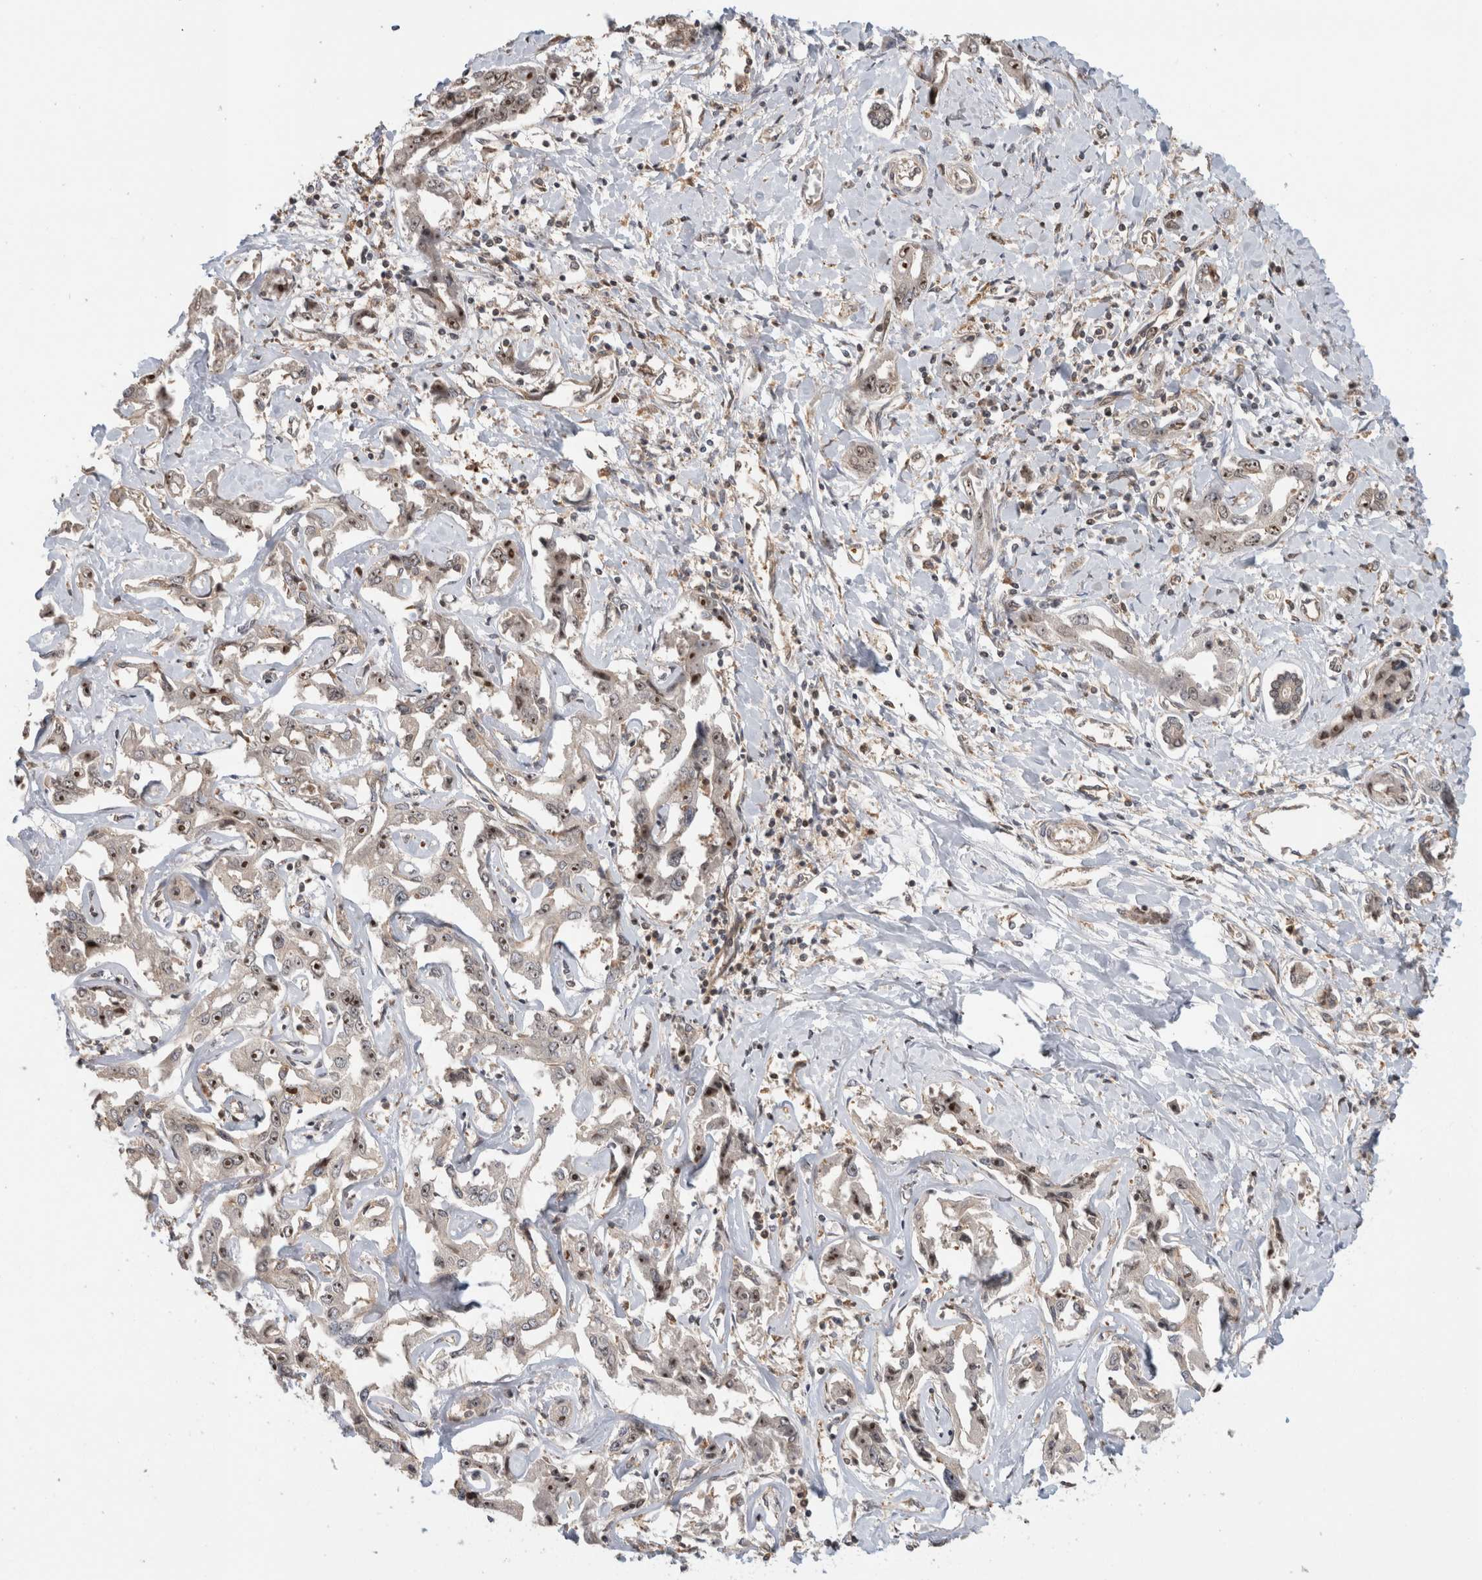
{"staining": {"intensity": "moderate", "quantity": ">75%", "location": "nuclear"}, "tissue": "liver cancer", "cell_type": "Tumor cells", "image_type": "cancer", "snomed": [{"axis": "morphology", "description": "Cholangiocarcinoma"}, {"axis": "topography", "description": "Liver"}], "caption": "Immunohistochemistry (DAB) staining of liver cholangiocarcinoma shows moderate nuclear protein expression in about >75% of tumor cells.", "gene": "WASF2", "patient": {"sex": "male", "age": 59}}